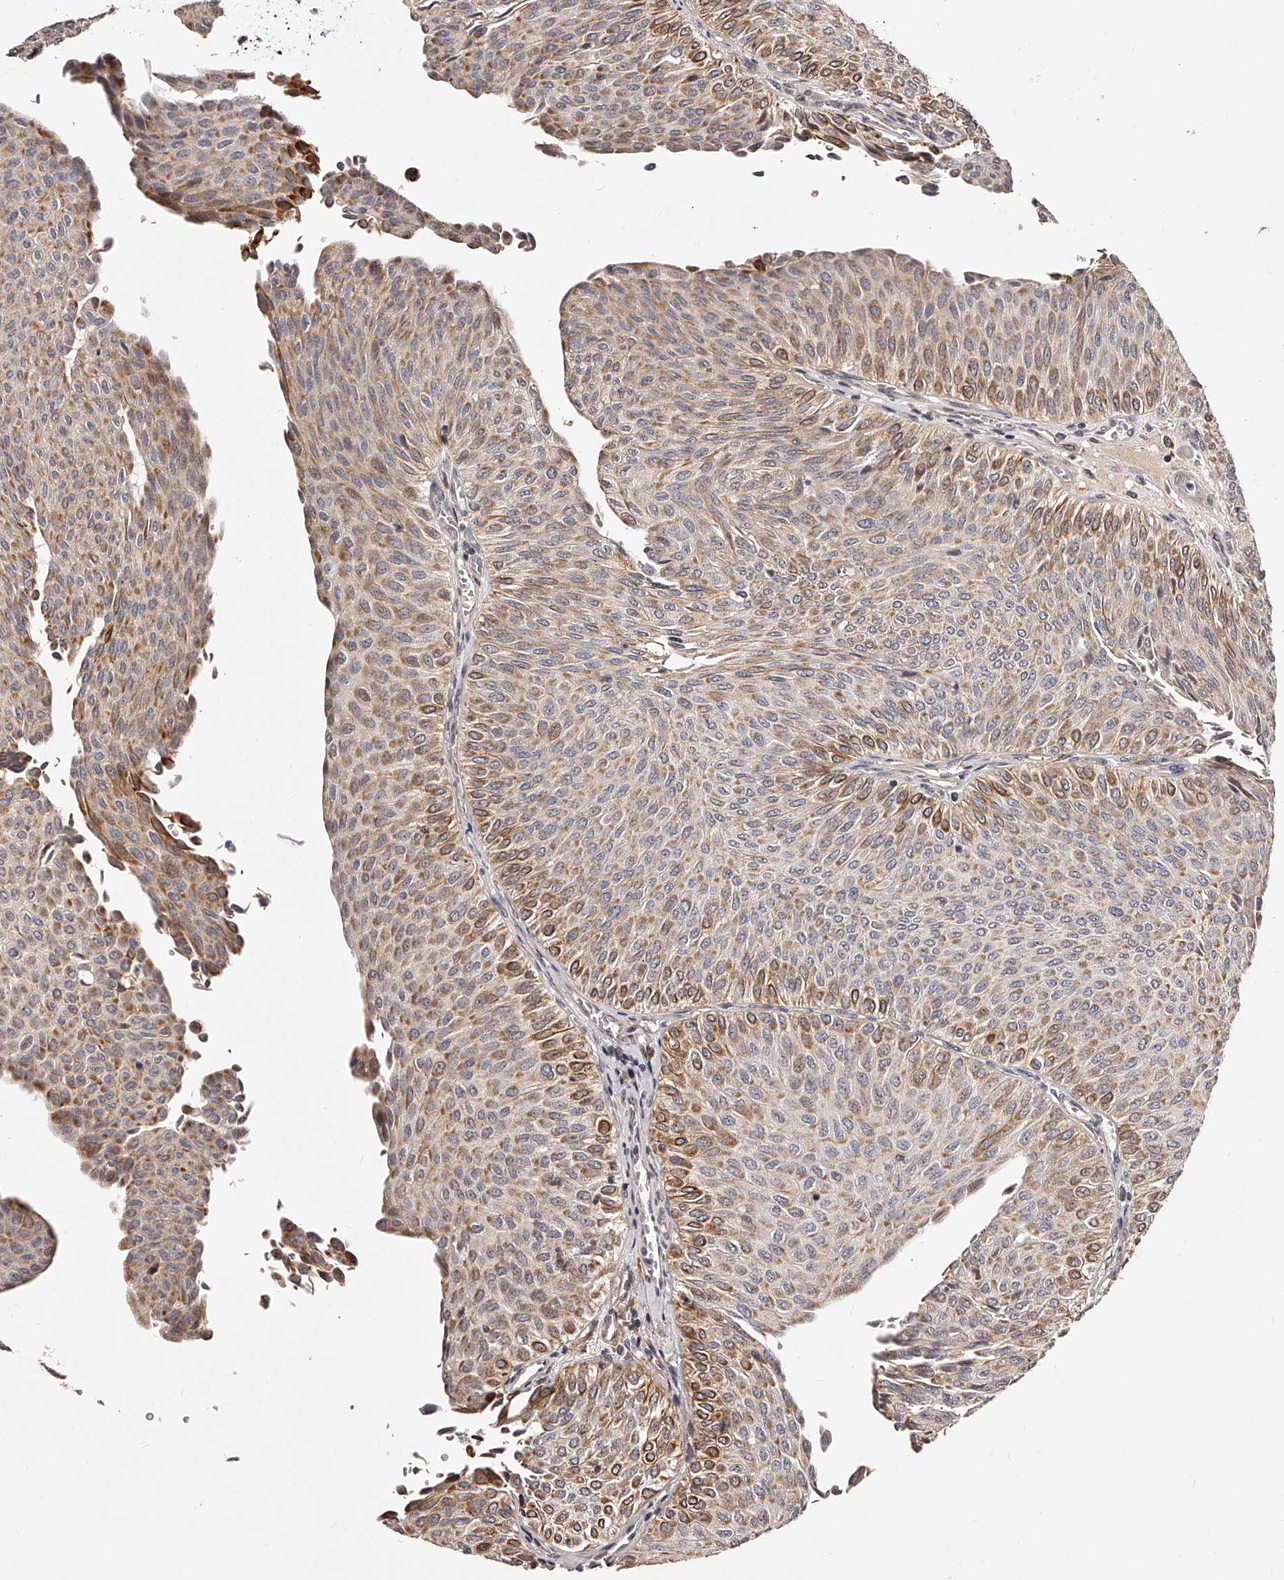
{"staining": {"intensity": "moderate", "quantity": "25%-75%", "location": "cytoplasmic/membranous"}, "tissue": "urothelial cancer", "cell_type": "Tumor cells", "image_type": "cancer", "snomed": [{"axis": "morphology", "description": "Urothelial carcinoma, Low grade"}, {"axis": "topography", "description": "Urinary bladder"}], "caption": "This photomicrograph reveals urothelial carcinoma (low-grade) stained with immunohistochemistry (IHC) to label a protein in brown. The cytoplasmic/membranous of tumor cells show moderate positivity for the protein. Nuclei are counter-stained blue.", "gene": "ZNF502", "patient": {"sex": "male", "age": 78}}